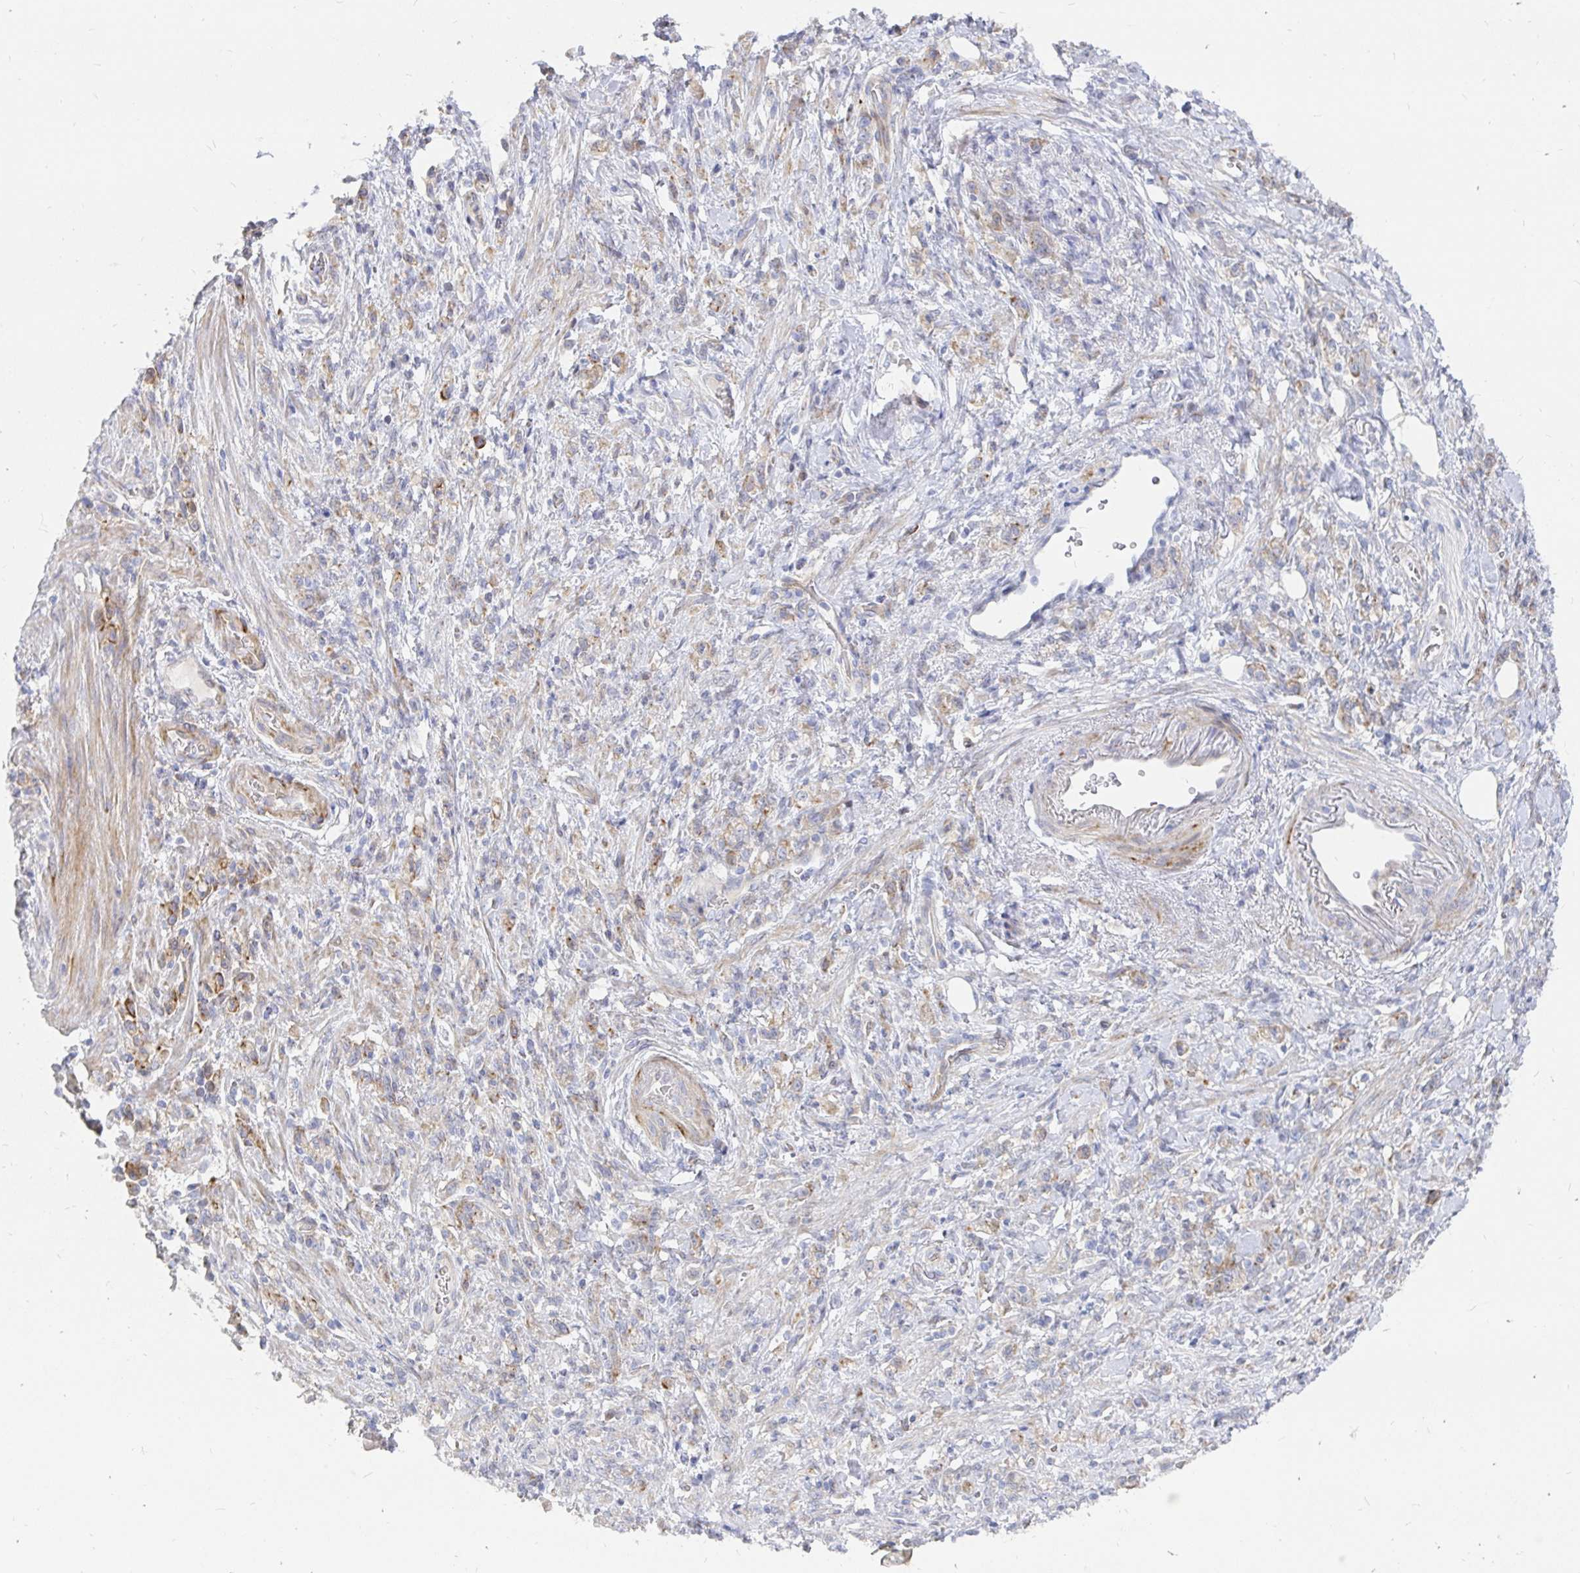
{"staining": {"intensity": "moderate", "quantity": "<25%", "location": "cytoplasmic/membranous"}, "tissue": "stomach cancer", "cell_type": "Tumor cells", "image_type": "cancer", "snomed": [{"axis": "morphology", "description": "Adenocarcinoma, NOS"}, {"axis": "topography", "description": "Stomach"}], "caption": "Adenocarcinoma (stomach) stained with a brown dye shows moderate cytoplasmic/membranous positive staining in approximately <25% of tumor cells.", "gene": "KCTD19", "patient": {"sex": "male", "age": 77}}